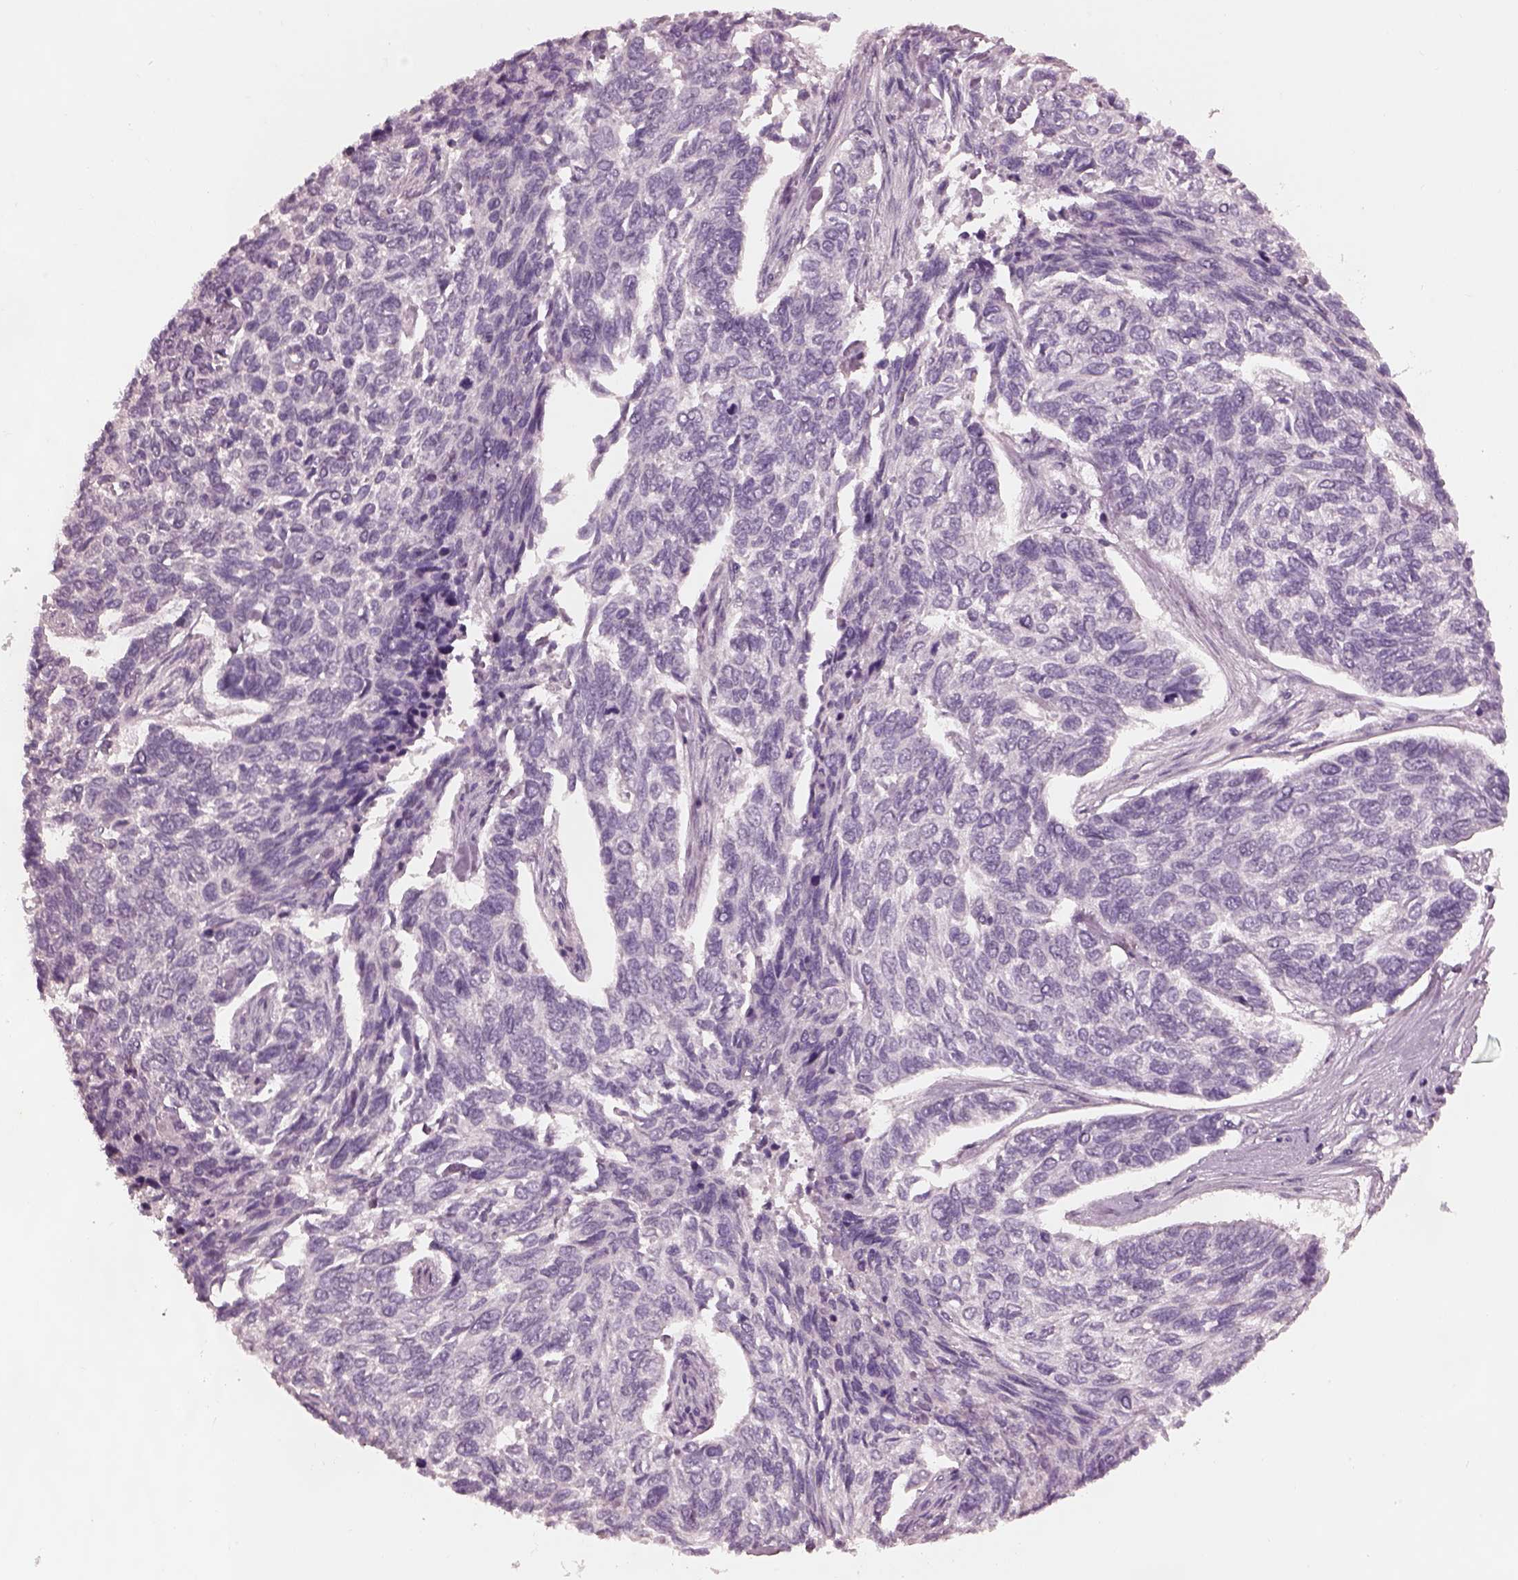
{"staining": {"intensity": "negative", "quantity": "none", "location": "none"}, "tissue": "skin cancer", "cell_type": "Tumor cells", "image_type": "cancer", "snomed": [{"axis": "morphology", "description": "Basal cell carcinoma"}, {"axis": "topography", "description": "Skin"}], "caption": "Immunohistochemistry micrograph of neoplastic tissue: human basal cell carcinoma (skin) stained with DAB demonstrates no significant protein expression in tumor cells.", "gene": "PRKACG", "patient": {"sex": "female", "age": 65}}